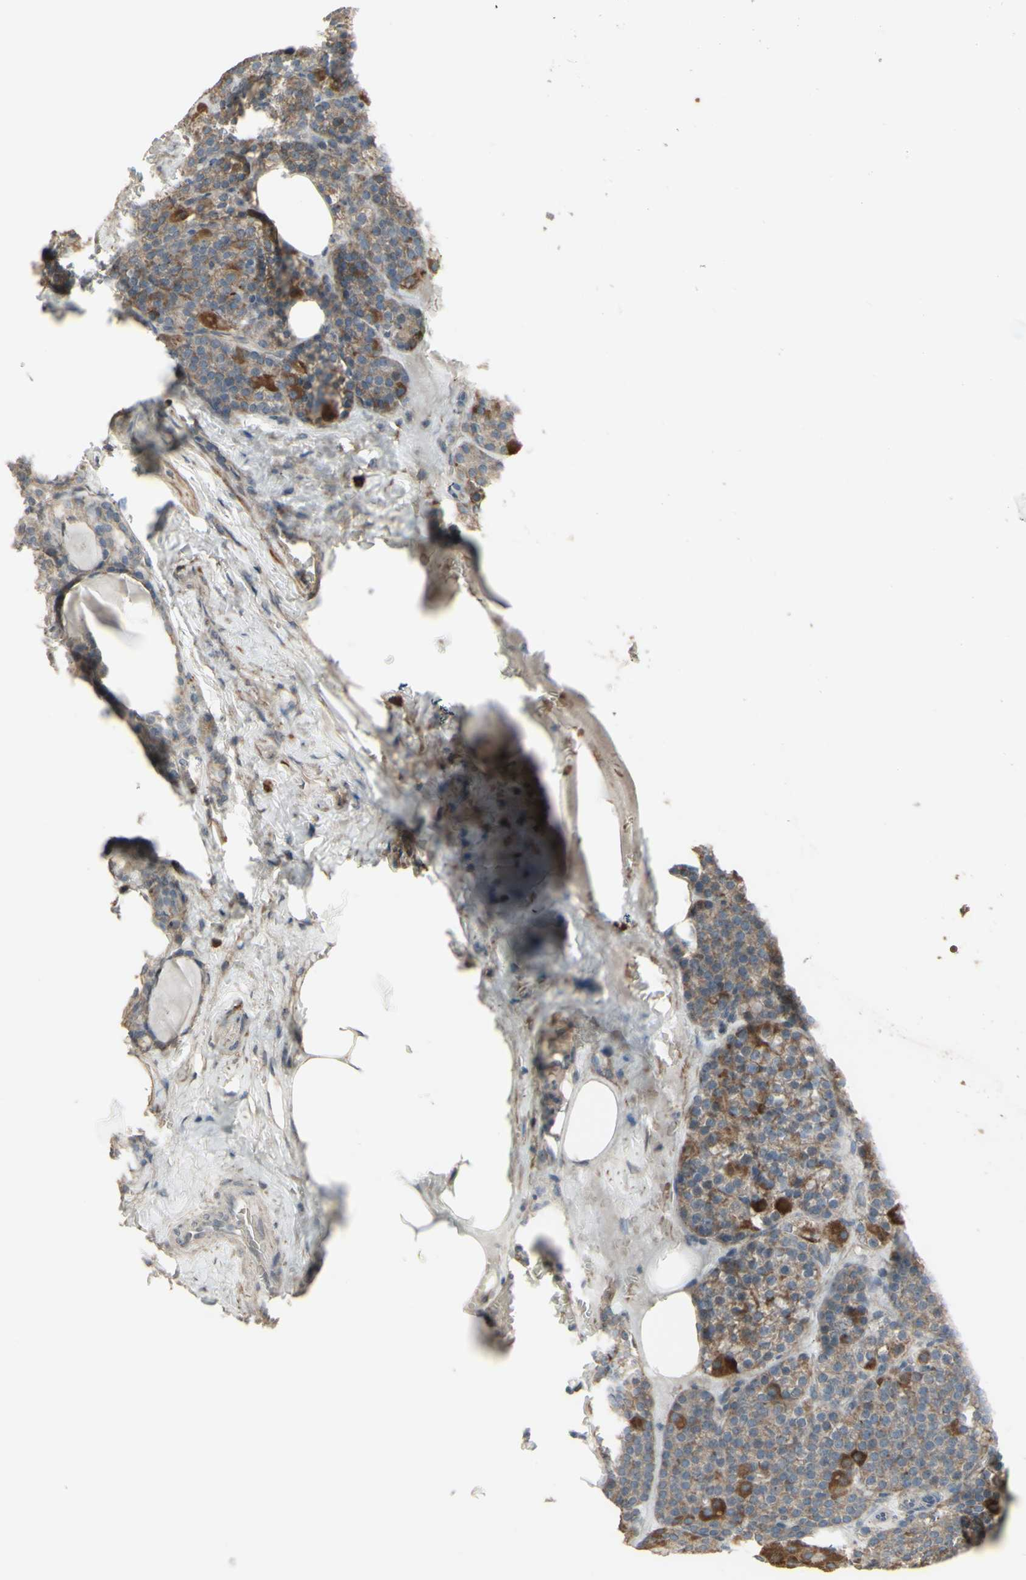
{"staining": {"intensity": "moderate", "quantity": ">75%", "location": "cytoplasmic/membranous"}, "tissue": "parathyroid gland", "cell_type": "Glandular cells", "image_type": "normal", "snomed": [{"axis": "morphology", "description": "Normal tissue, NOS"}, {"axis": "topography", "description": "Parathyroid gland"}], "caption": "Brown immunohistochemical staining in benign parathyroid gland displays moderate cytoplasmic/membranous expression in approximately >75% of glandular cells.", "gene": "GRAMD1B", "patient": {"sex": "female", "age": 57}}